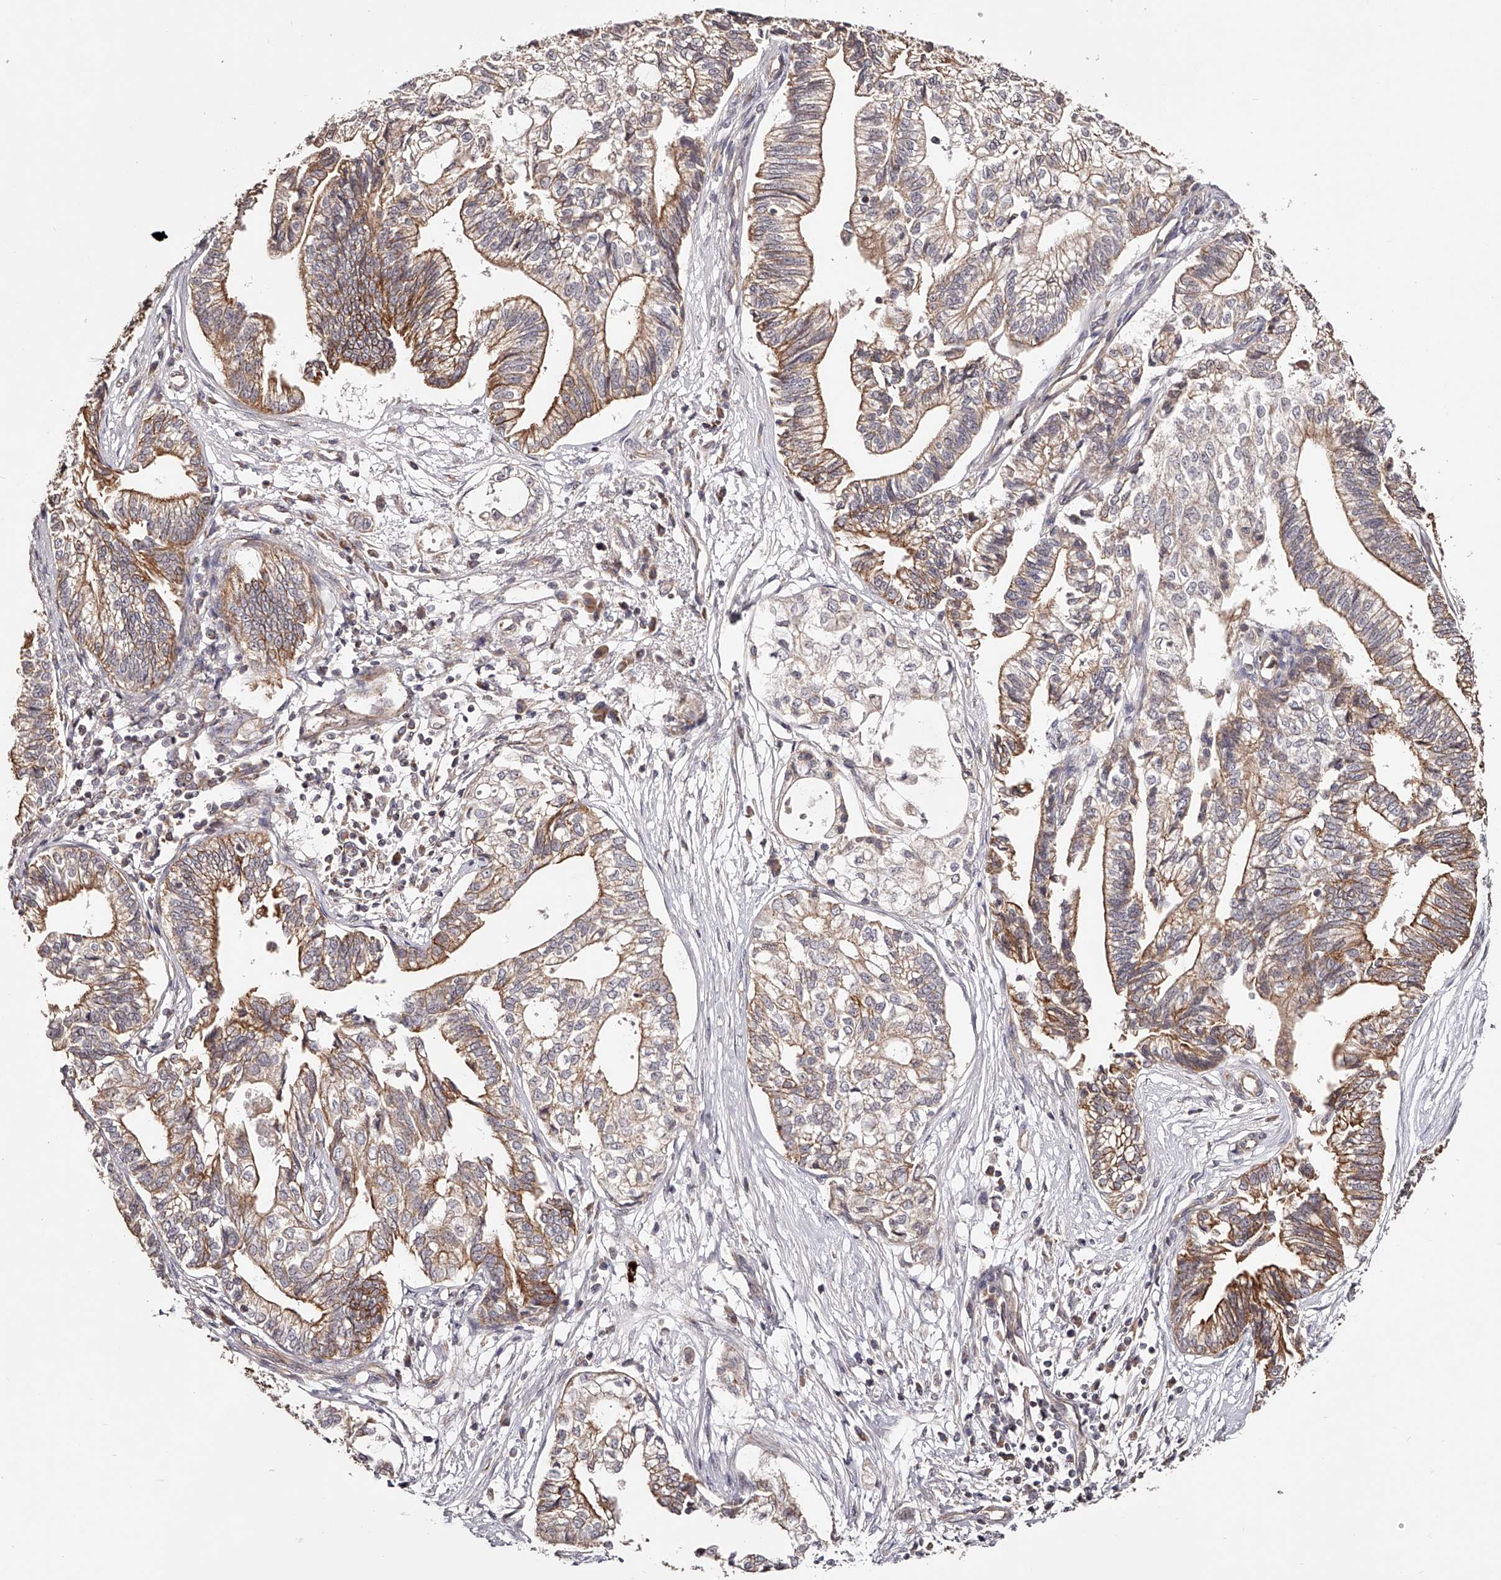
{"staining": {"intensity": "moderate", "quantity": ">75%", "location": "cytoplasmic/membranous"}, "tissue": "pancreatic cancer", "cell_type": "Tumor cells", "image_type": "cancer", "snomed": [{"axis": "morphology", "description": "Adenocarcinoma, NOS"}, {"axis": "topography", "description": "Pancreas"}], "caption": "Protein staining shows moderate cytoplasmic/membranous expression in about >75% of tumor cells in pancreatic adenocarcinoma.", "gene": "USP21", "patient": {"sex": "male", "age": 72}}